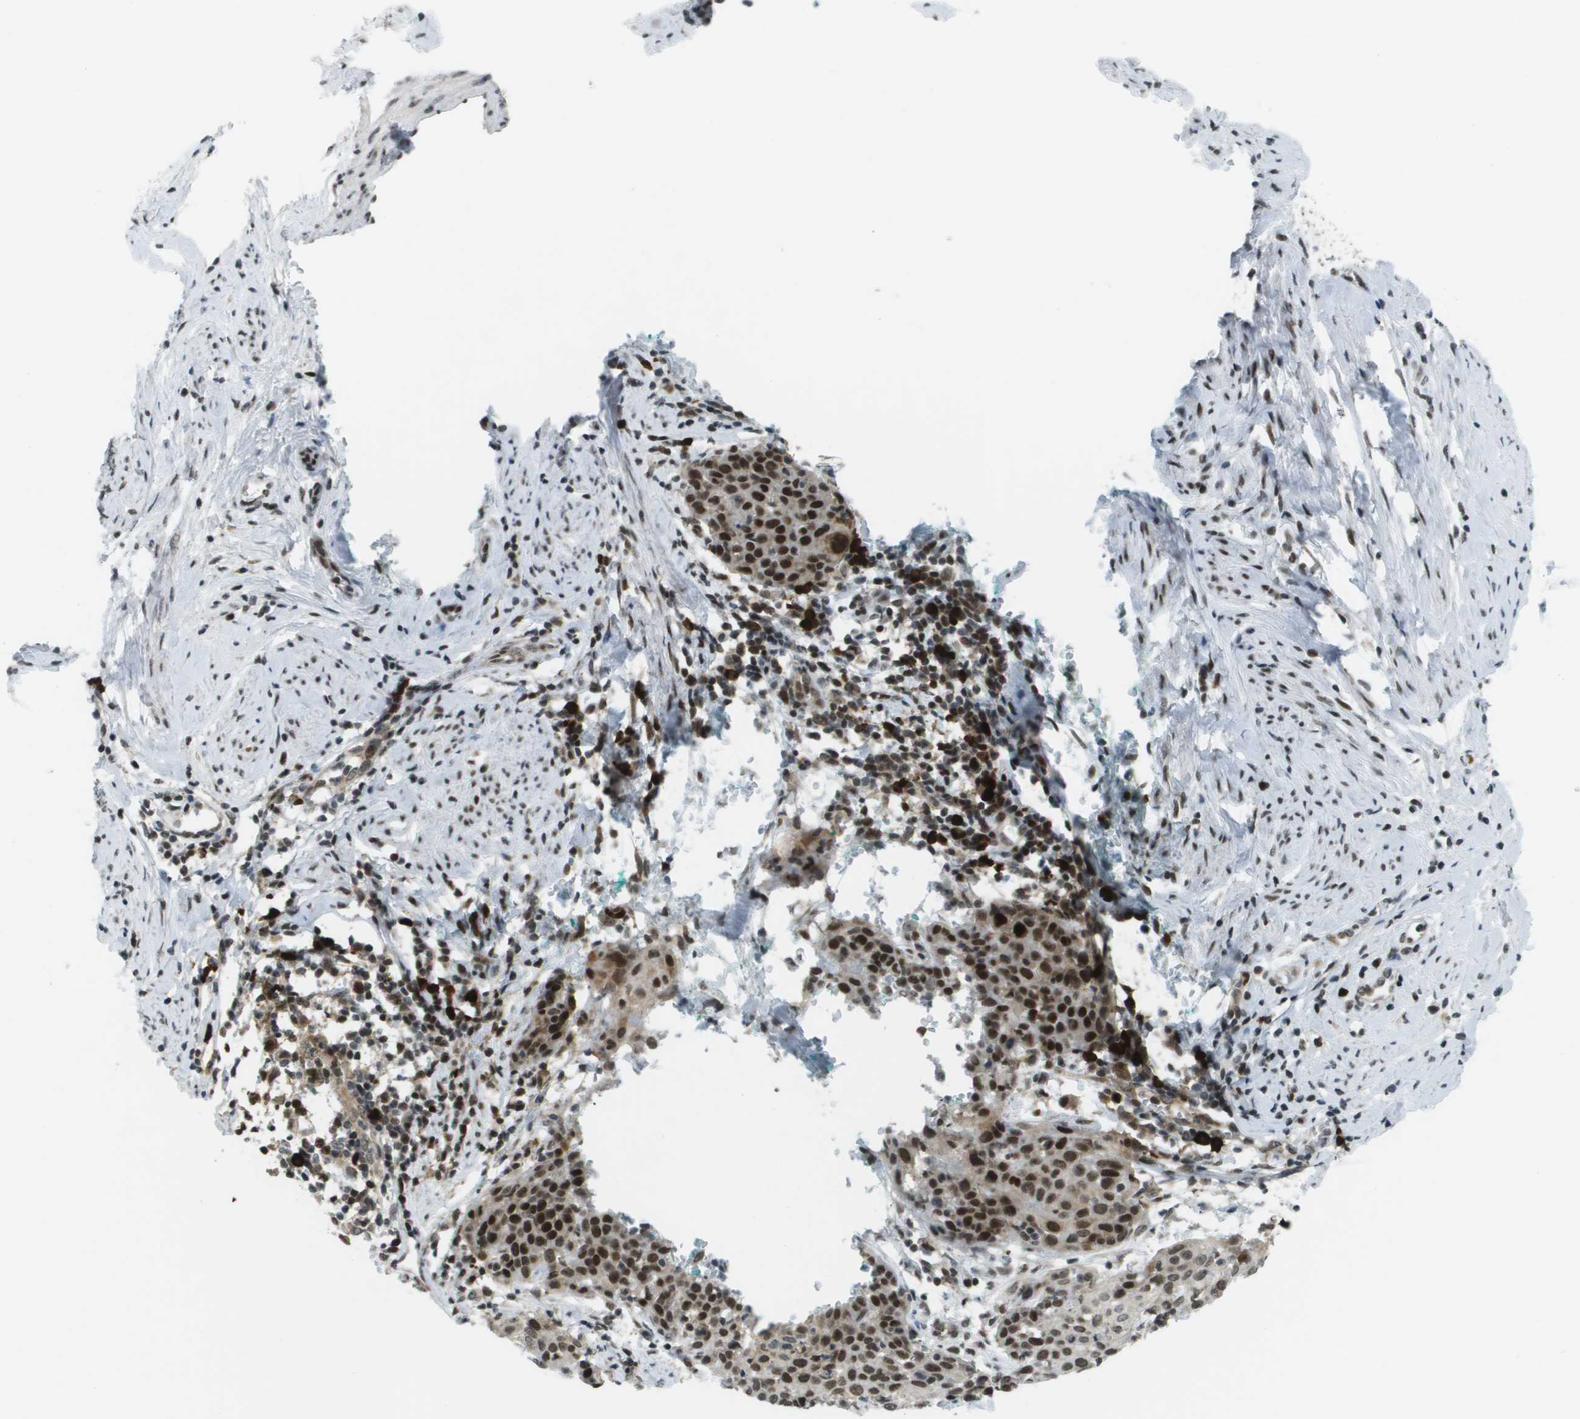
{"staining": {"intensity": "strong", "quantity": ">75%", "location": "nuclear"}, "tissue": "cervical cancer", "cell_type": "Tumor cells", "image_type": "cancer", "snomed": [{"axis": "morphology", "description": "Squamous cell carcinoma, NOS"}, {"axis": "topography", "description": "Cervix"}], "caption": "Protein analysis of cervical cancer (squamous cell carcinoma) tissue reveals strong nuclear staining in approximately >75% of tumor cells. Nuclei are stained in blue.", "gene": "IRF7", "patient": {"sex": "female", "age": 38}}